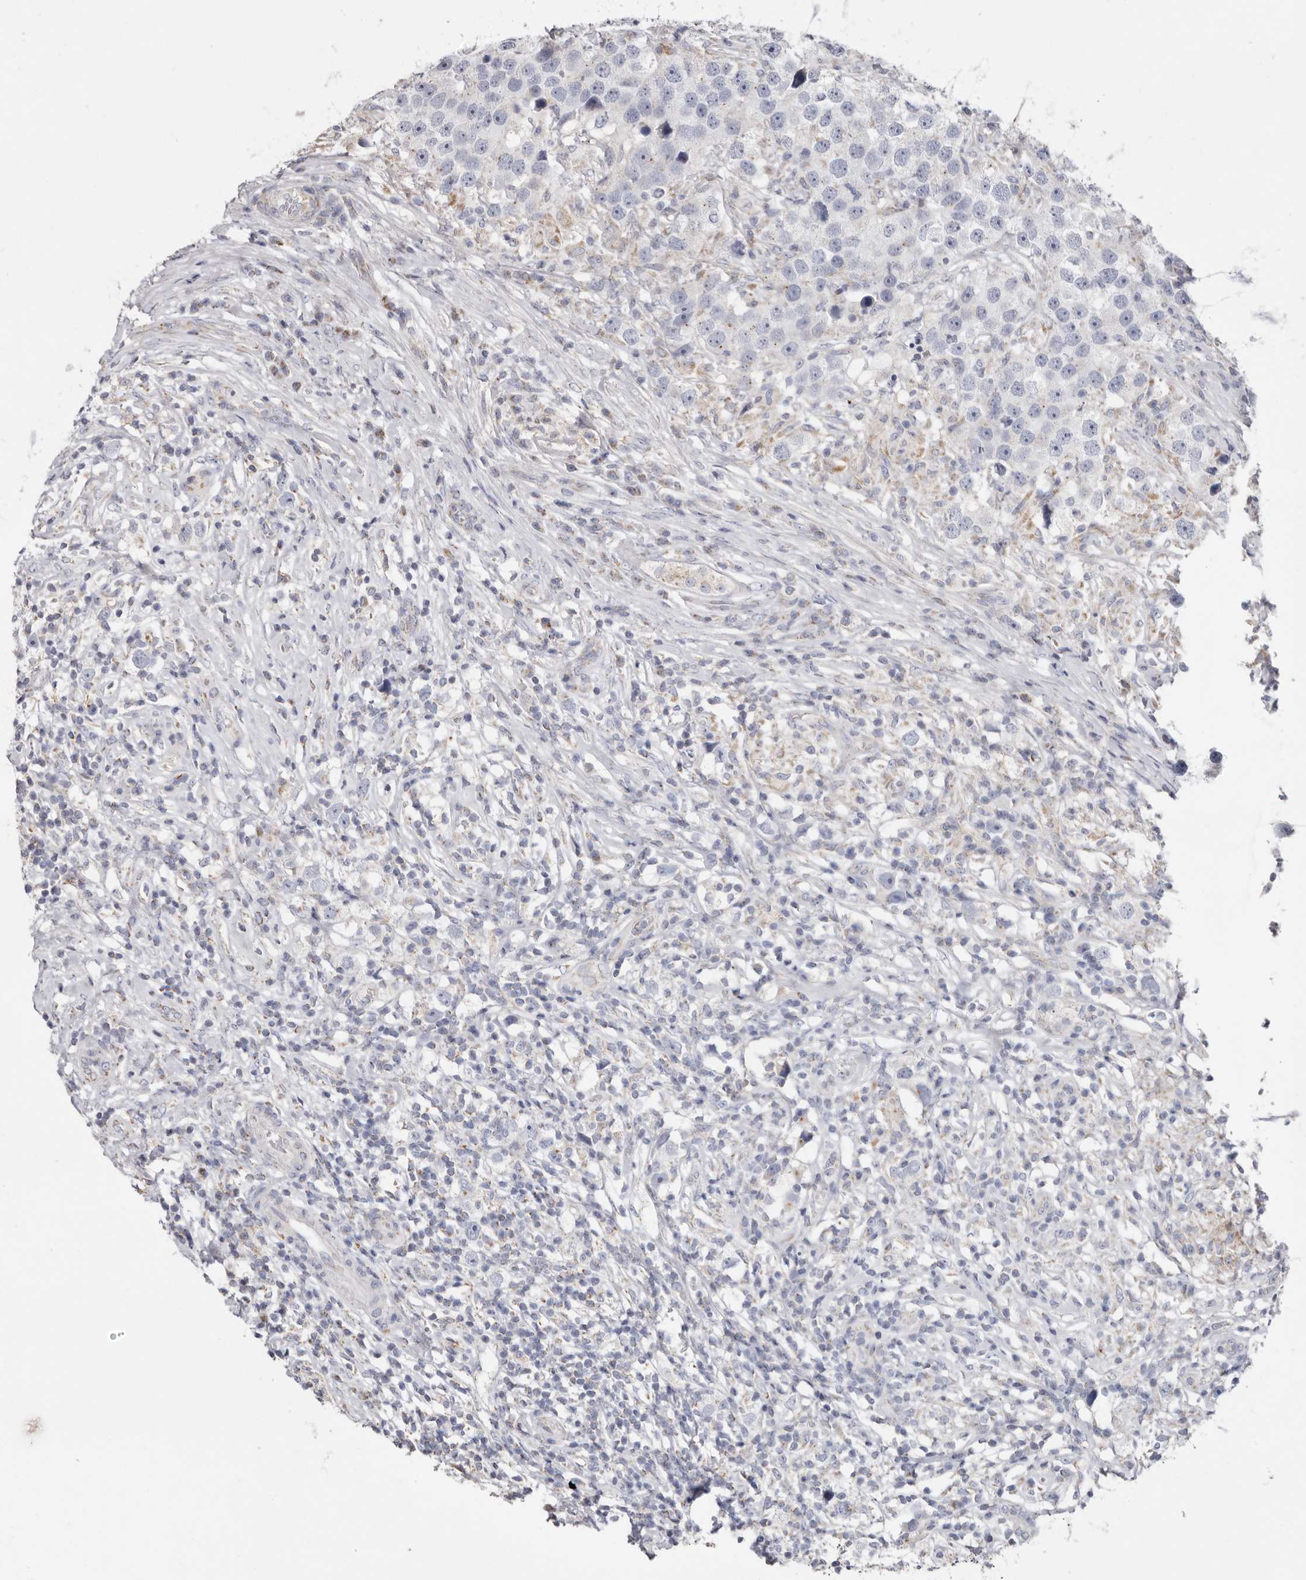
{"staining": {"intensity": "weak", "quantity": "<25%", "location": "cytoplasmic/membranous"}, "tissue": "testis cancer", "cell_type": "Tumor cells", "image_type": "cancer", "snomed": [{"axis": "morphology", "description": "Seminoma, NOS"}, {"axis": "topography", "description": "Testis"}], "caption": "Testis cancer was stained to show a protein in brown. There is no significant expression in tumor cells. The staining is performed using DAB (3,3'-diaminobenzidine) brown chromogen with nuclei counter-stained in using hematoxylin.", "gene": "RSPO2", "patient": {"sex": "male", "age": 49}}